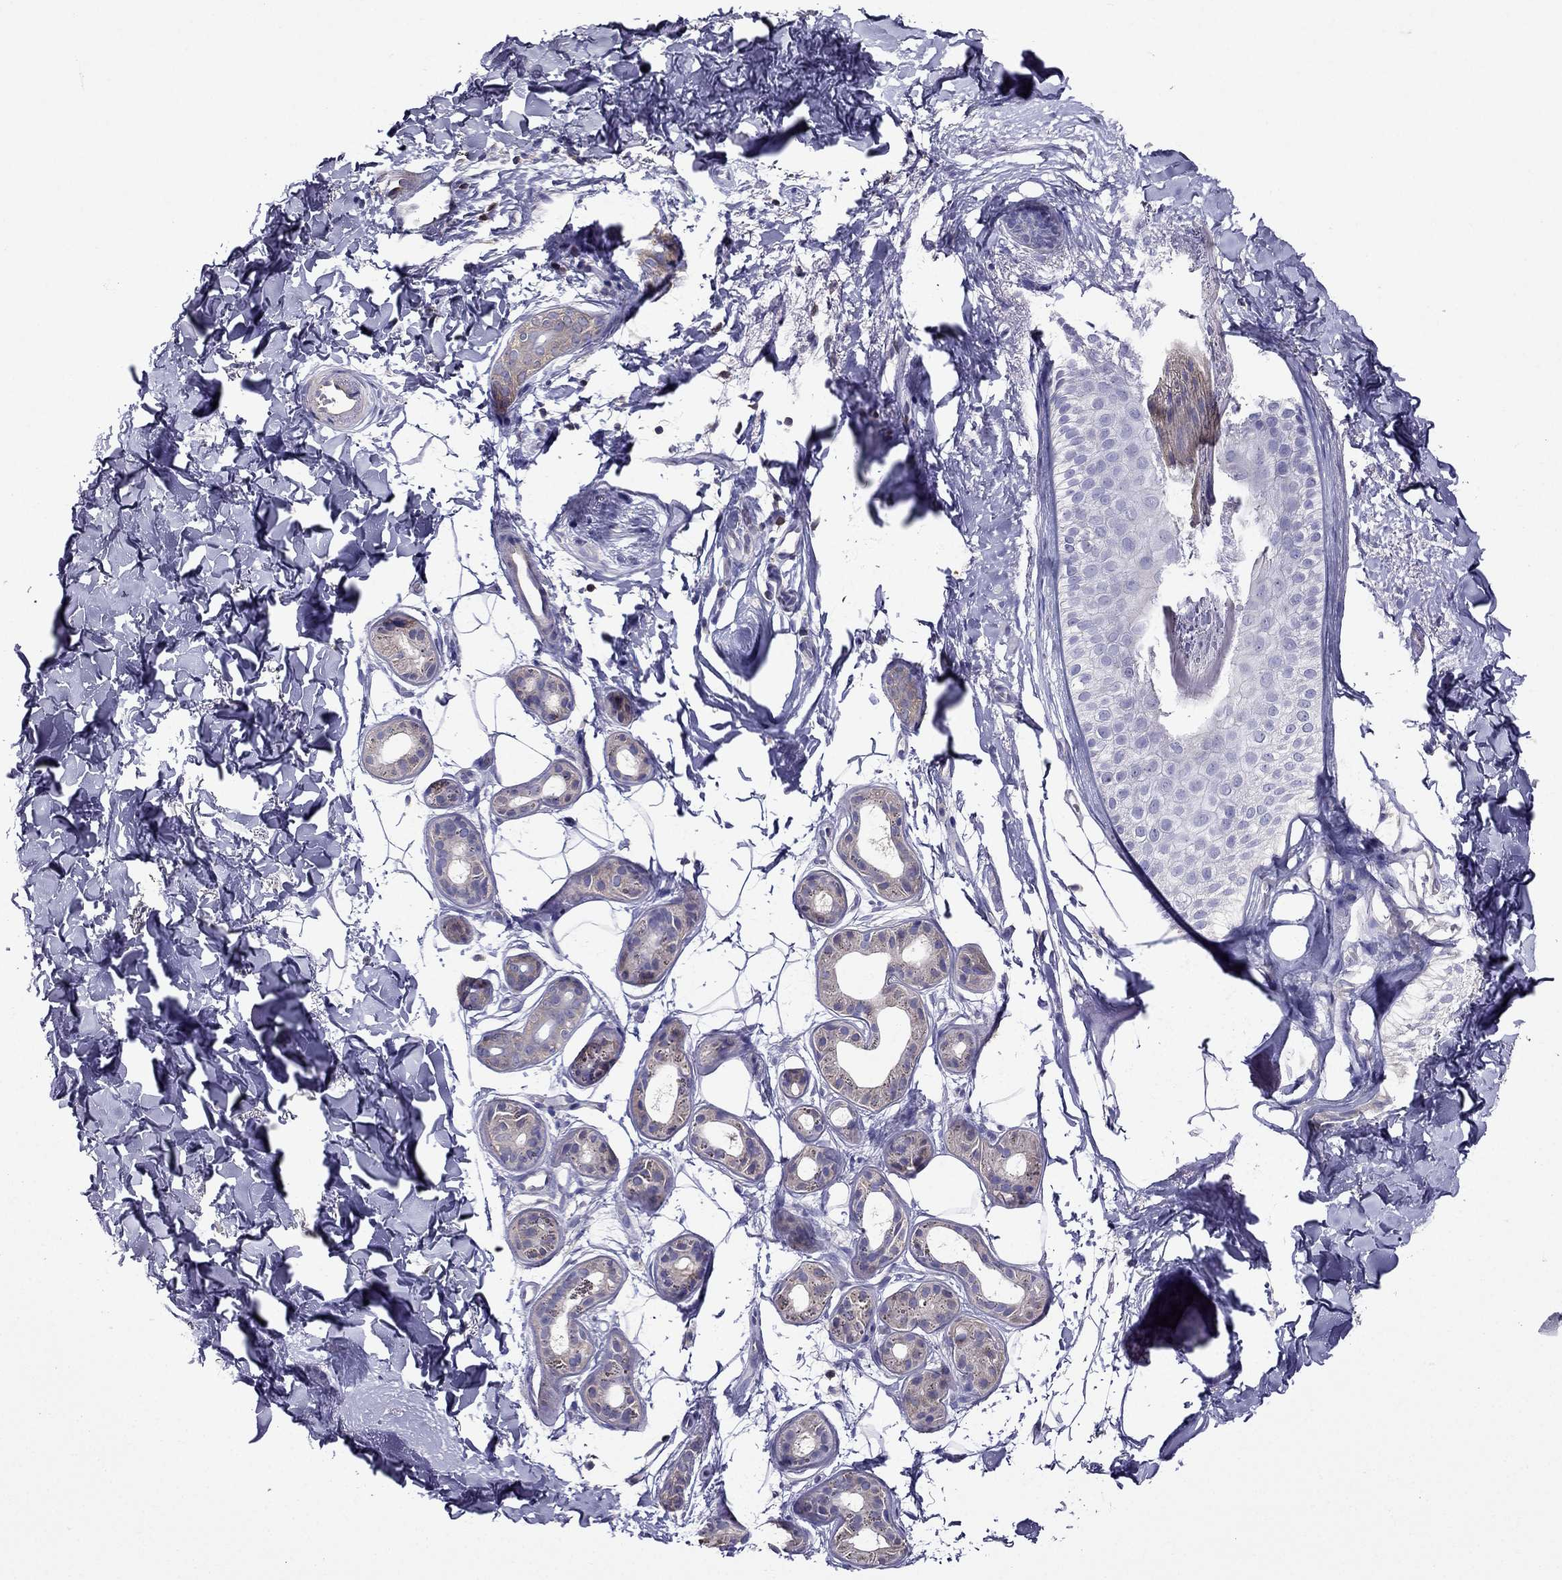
{"staining": {"intensity": "weak", "quantity": "<25%", "location": "cytoplasmic/membranous"}, "tissue": "skin cancer", "cell_type": "Tumor cells", "image_type": "cancer", "snomed": [{"axis": "morphology", "description": "Normal tissue, NOS"}, {"axis": "morphology", "description": "Basal cell carcinoma"}, {"axis": "topography", "description": "Skin"}], "caption": "The IHC micrograph has no significant staining in tumor cells of skin cancer (basal cell carcinoma) tissue.", "gene": "AAK1", "patient": {"sex": "male", "age": 84}}